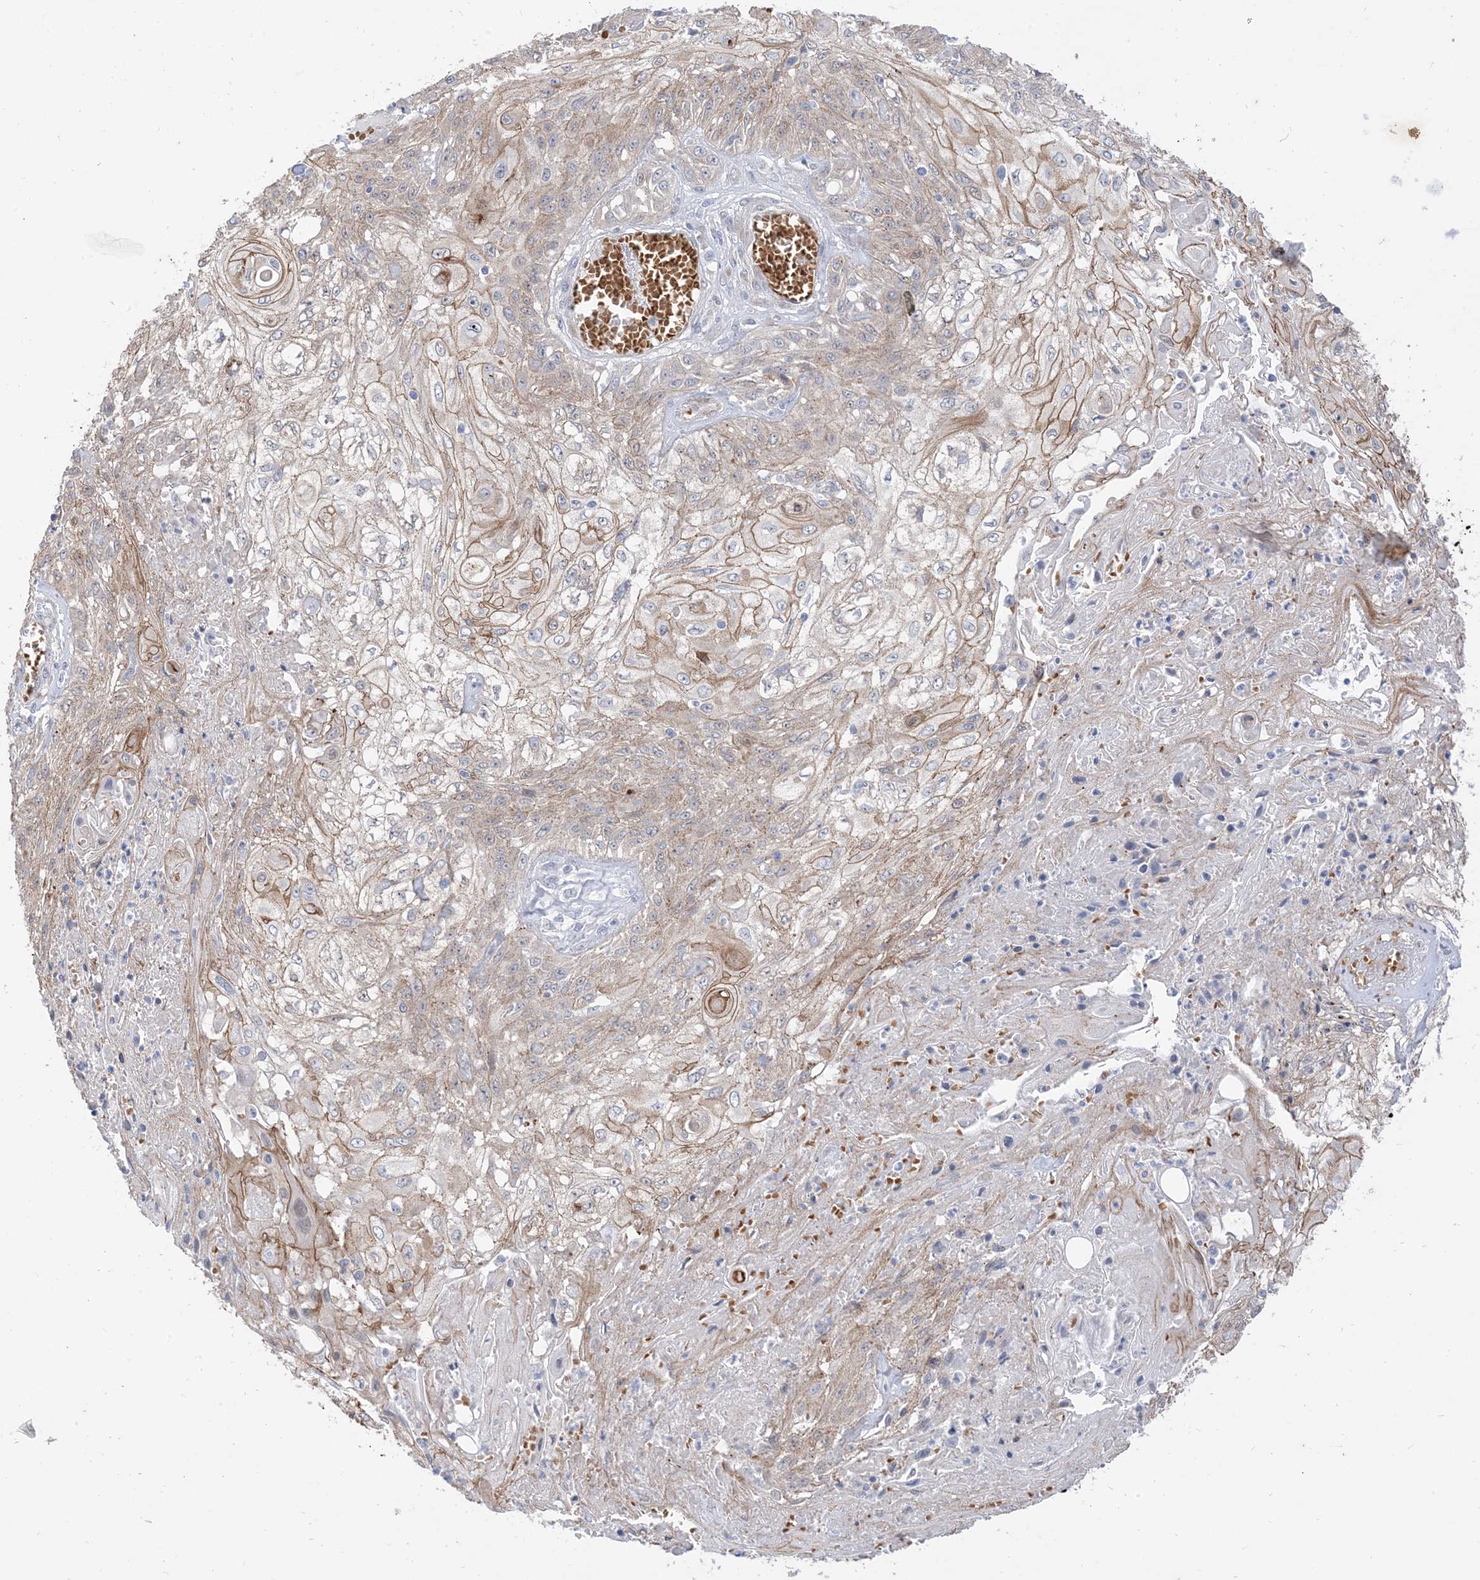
{"staining": {"intensity": "moderate", "quantity": "25%-75%", "location": "cytoplasmic/membranous"}, "tissue": "skin cancer", "cell_type": "Tumor cells", "image_type": "cancer", "snomed": [{"axis": "morphology", "description": "Squamous cell carcinoma, NOS"}, {"axis": "morphology", "description": "Squamous cell carcinoma, metastatic, NOS"}, {"axis": "topography", "description": "Skin"}, {"axis": "topography", "description": "Lymph node"}], "caption": "The image reveals a brown stain indicating the presence of a protein in the cytoplasmic/membranous of tumor cells in skin cancer.", "gene": "RIN1", "patient": {"sex": "male", "age": 75}}